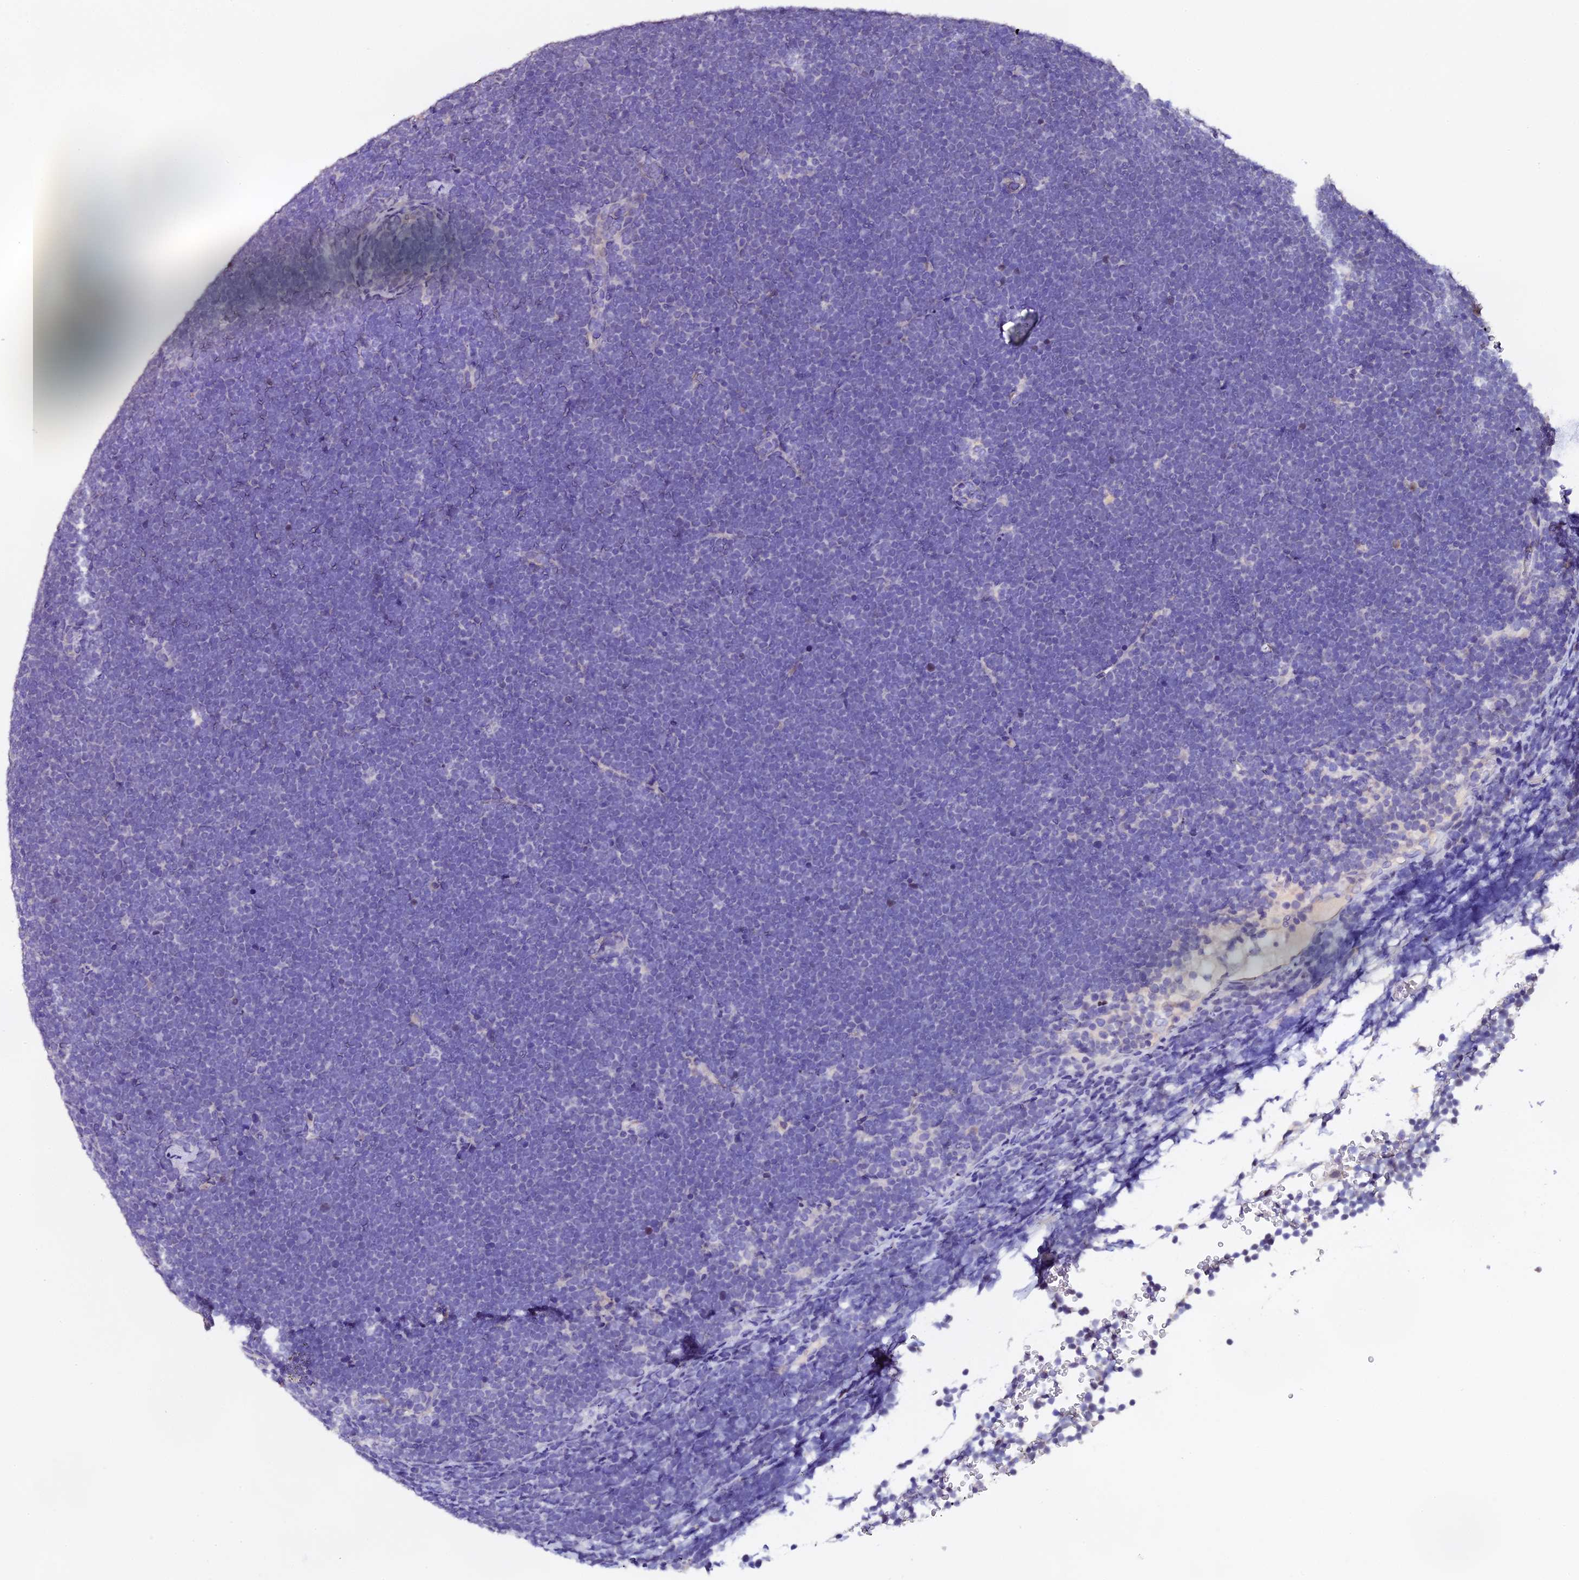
{"staining": {"intensity": "negative", "quantity": "none", "location": "none"}, "tissue": "lymphoma", "cell_type": "Tumor cells", "image_type": "cancer", "snomed": [{"axis": "morphology", "description": "Malignant lymphoma, non-Hodgkin's type, High grade"}, {"axis": "topography", "description": "Lymph node"}], "caption": "There is no significant expression in tumor cells of malignant lymphoma, non-Hodgkin's type (high-grade).", "gene": "FBXW9", "patient": {"sex": "male", "age": 13}}